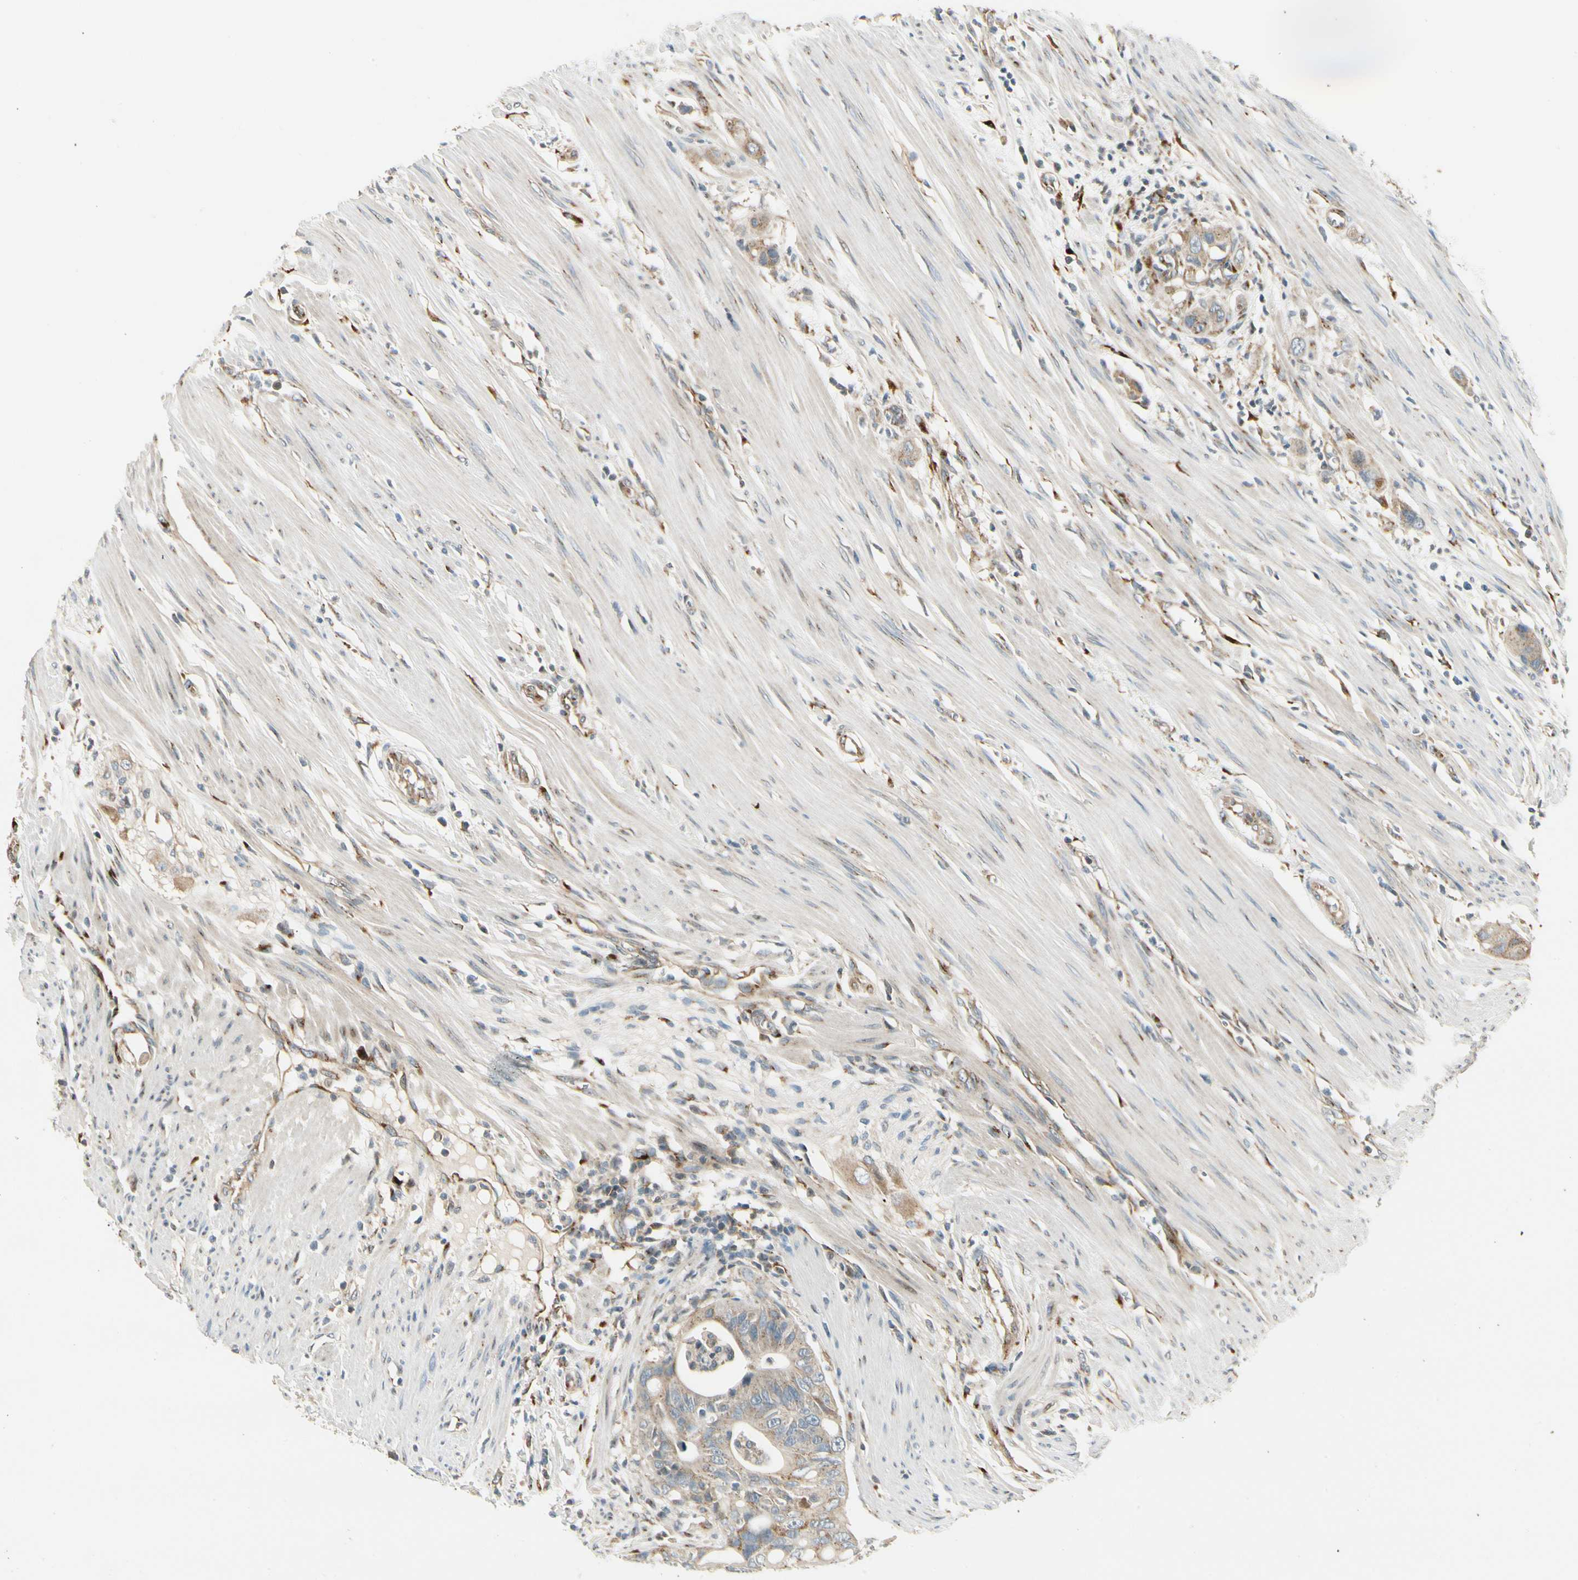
{"staining": {"intensity": "weak", "quantity": ">75%", "location": "cytoplasmic/membranous"}, "tissue": "colorectal cancer", "cell_type": "Tumor cells", "image_type": "cancer", "snomed": [{"axis": "morphology", "description": "Adenocarcinoma, NOS"}, {"axis": "topography", "description": "Colon"}], "caption": "A brown stain labels weak cytoplasmic/membranous staining of a protein in human colorectal adenocarcinoma tumor cells.", "gene": "MANSC1", "patient": {"sex": "female", "age": 57}}